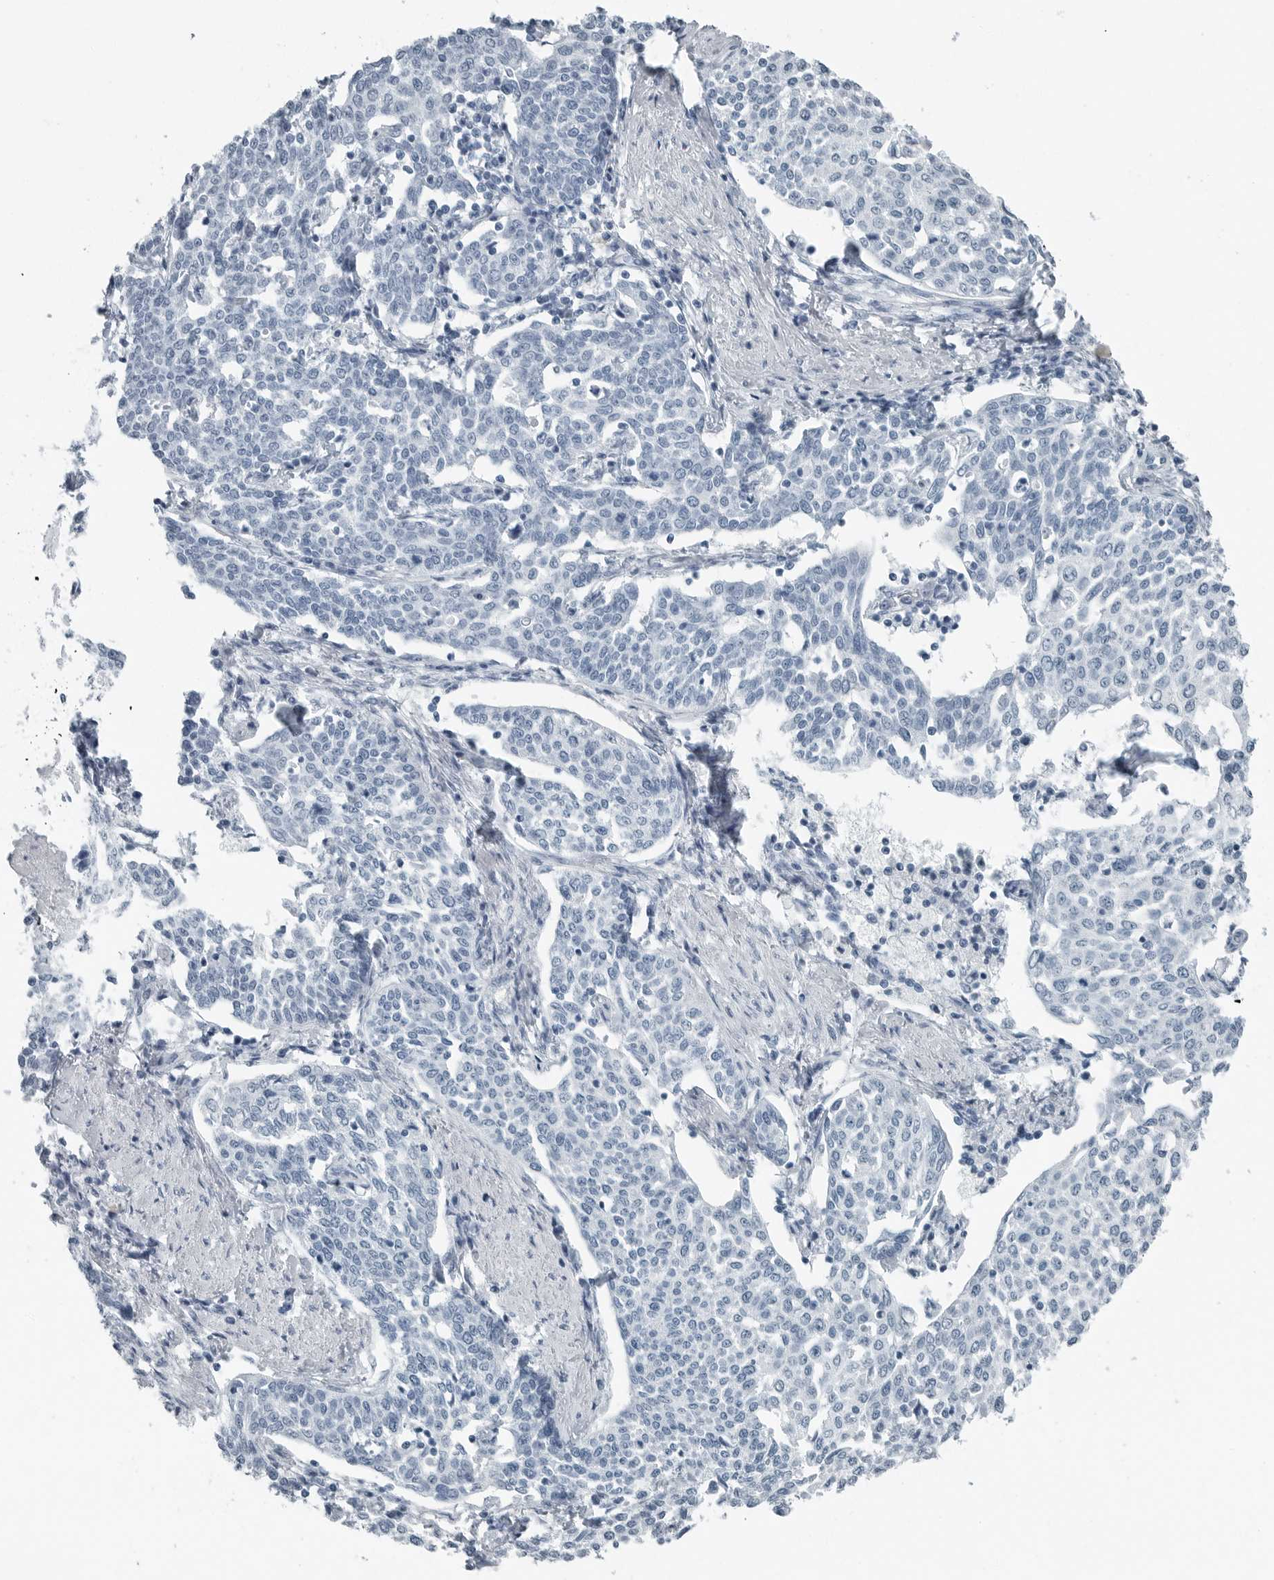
{"staining": {"intensity": "negative", "quantity": "none", "location": "none"}, "tissue": "cervical cancer", "cell_type": "Tumor cells", "image_type": "cancer", "snomed": [{"axis": "morphology", "description": "Squamous cell carcinoma, NOS"}, {"axis": "topography", "description": "Cervix"}], "caption": "There is no significant expression in tumor cells of squamous cell carcinoma (cervical).", "gene": "ZPBP2", "patient": {"sex": "female", "age": 34}}